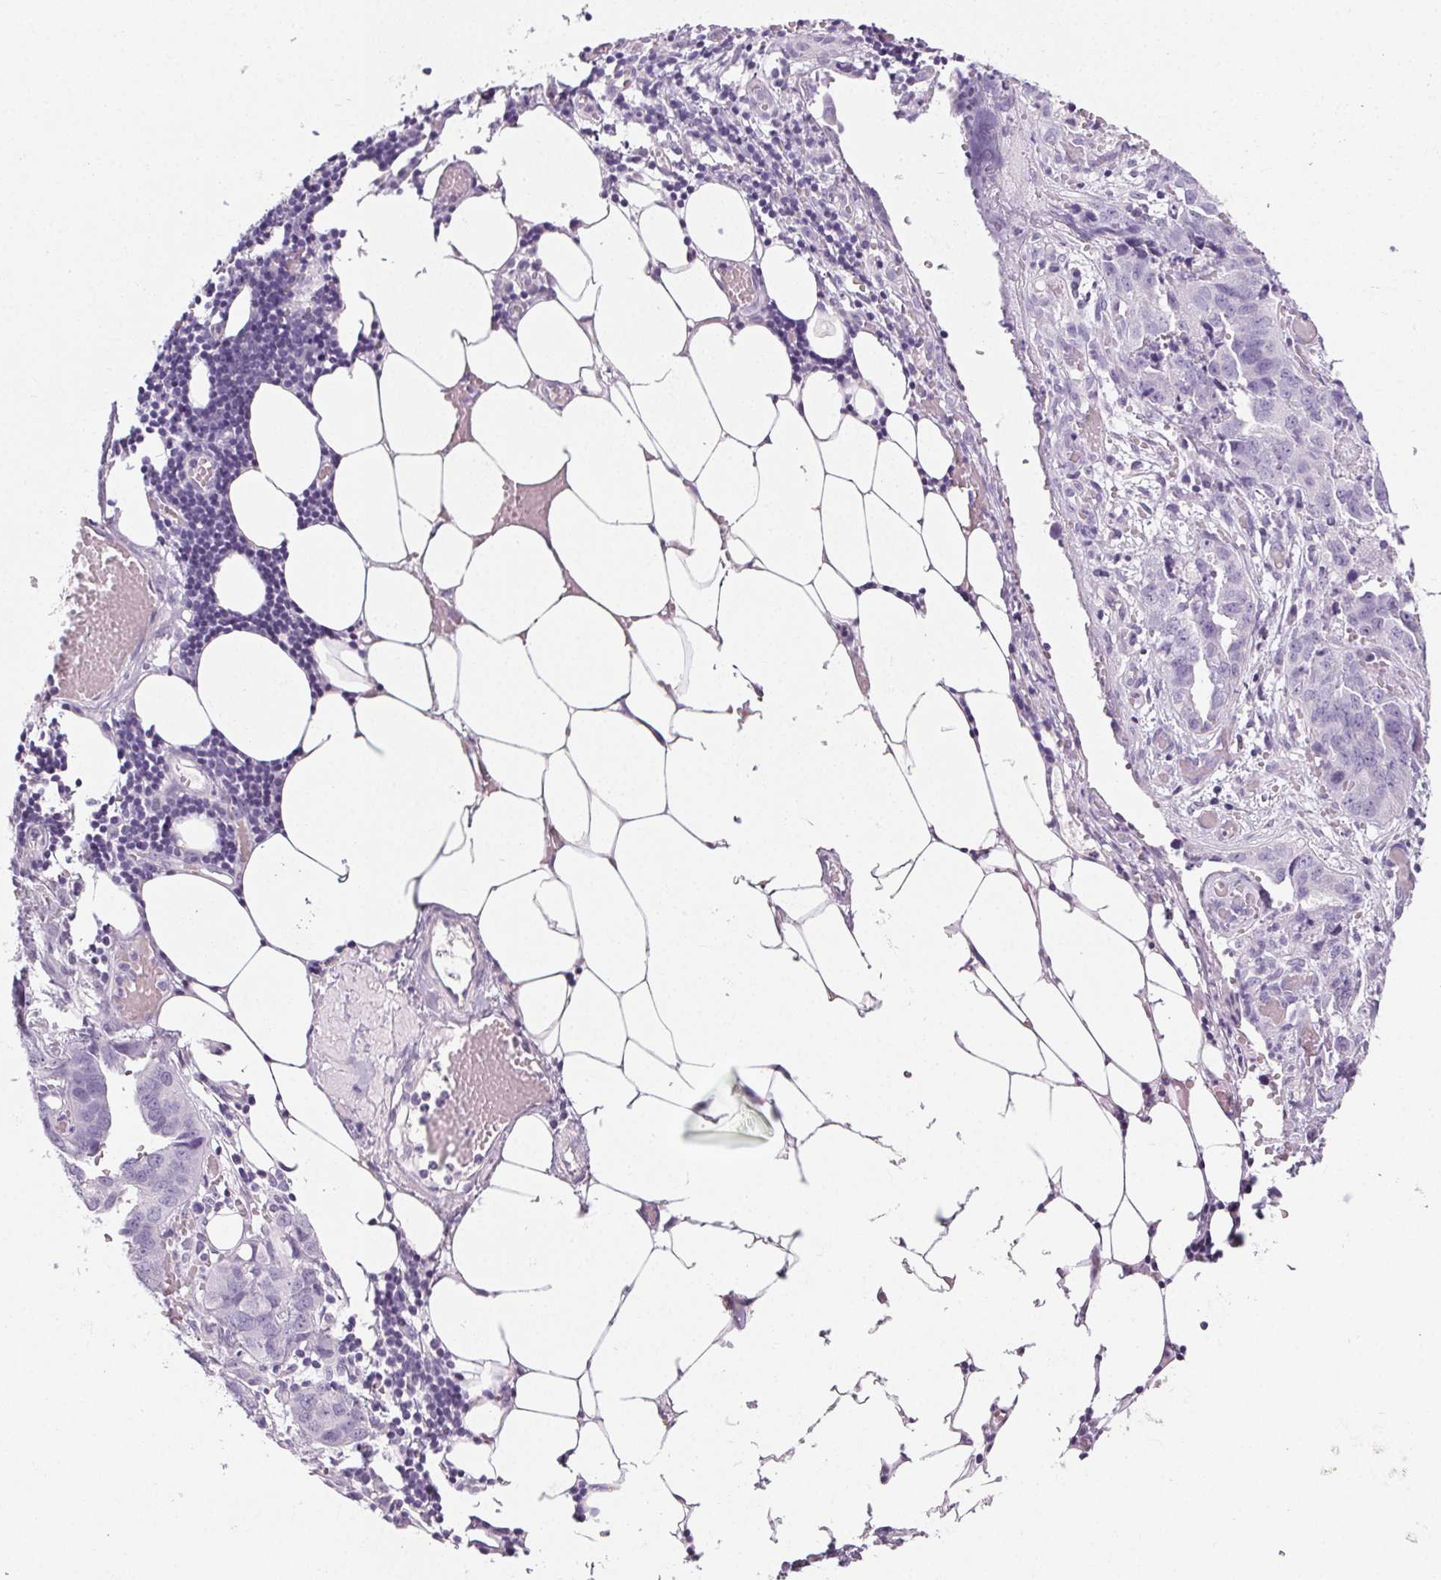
{"staining": {"intensity": "negative", "quantity": "none", "location": "none"}, "tissue": "ovarian cancer", "cell_type": "Tumor cells", "image_type": "cancer", "snomed": [{"axis": "morphology", "description": "Cystadenocarcinoma, serous, NOS"}, {"axis": "topography", "description": "Ovary"}], "caption": "Protein analysis of ovarian cancer displays no significant positivity in tumor cells.", "gene": "PRSS3", "patient": {"sex": "female", "age": 75}}